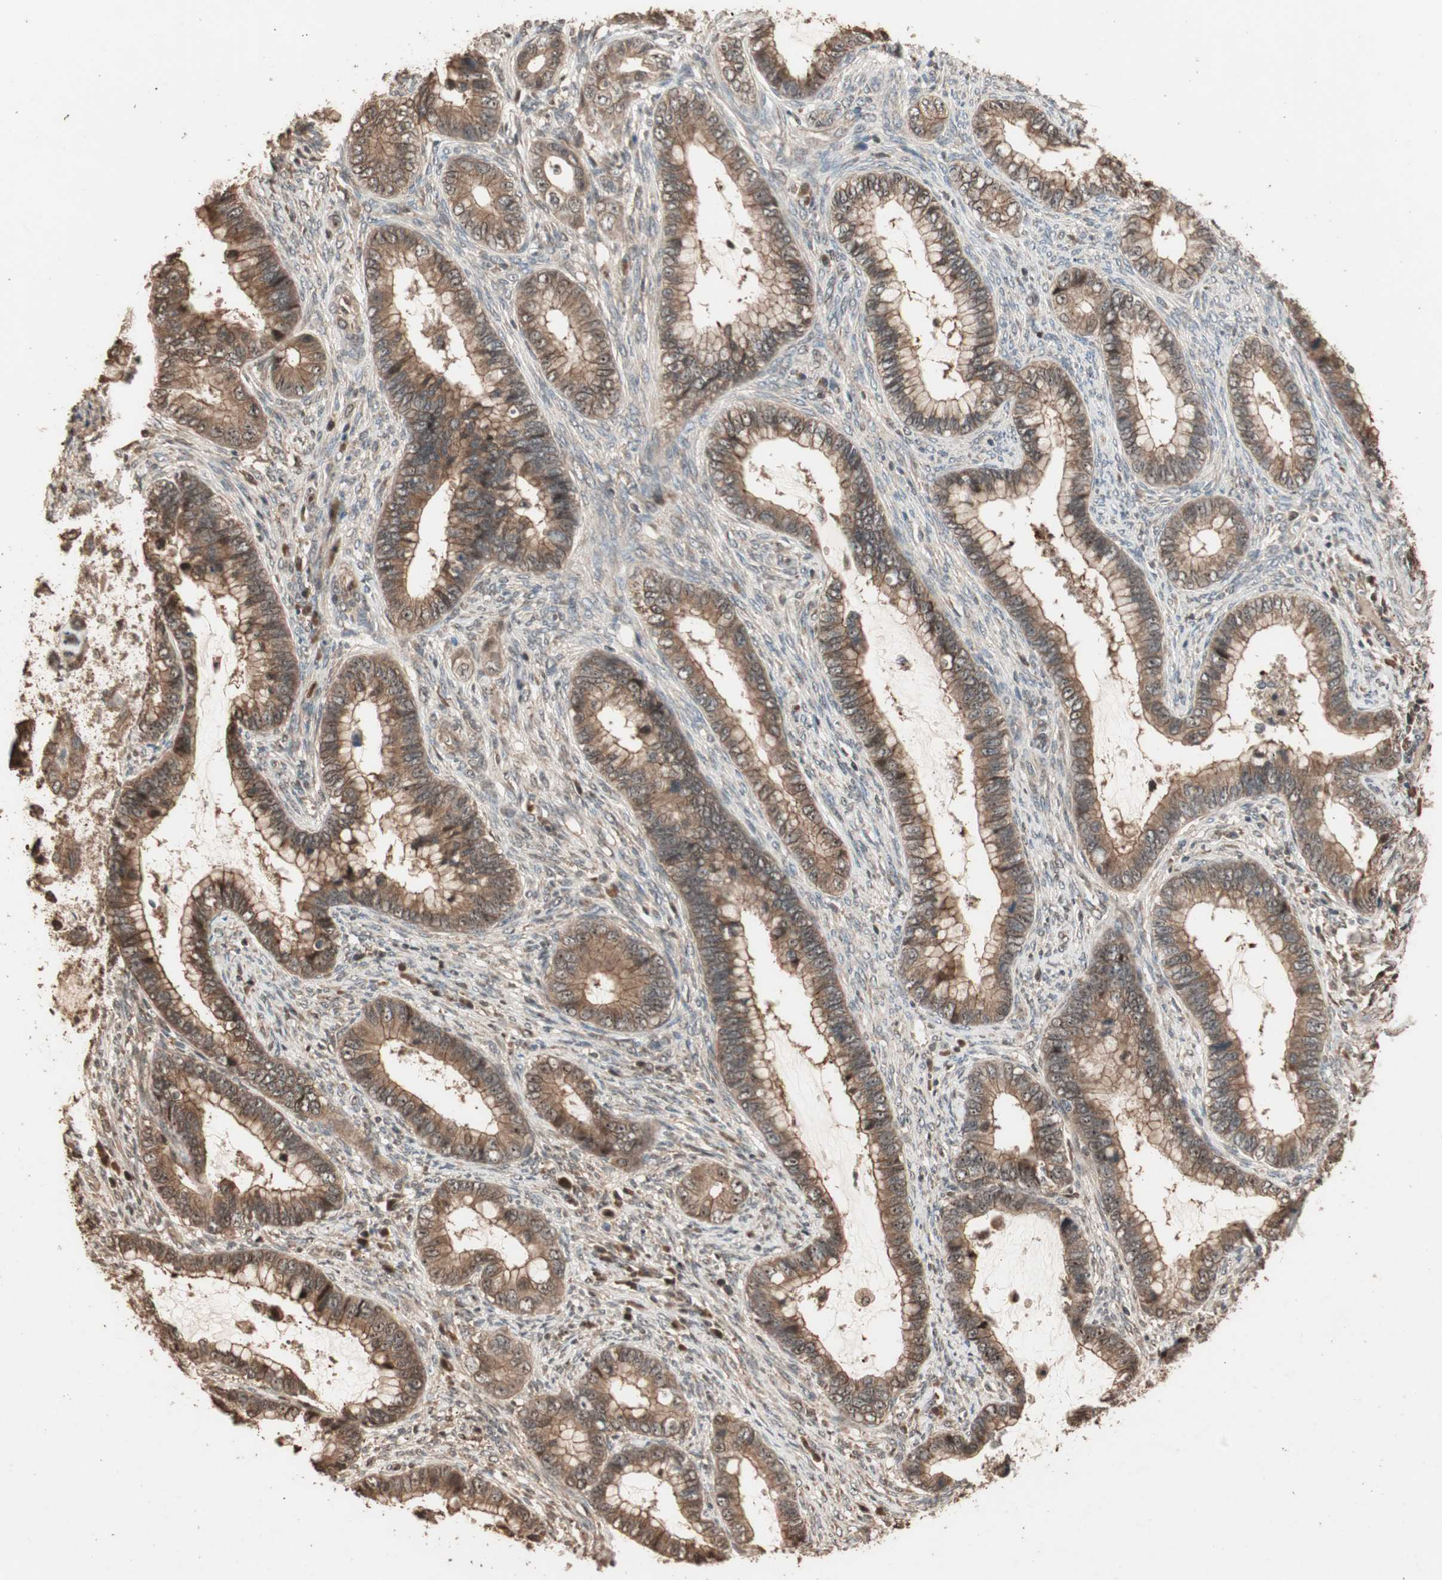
{"staining": {"intensity": "moderate", "quantity": ">75%", "location": "cytoplasmic/membranous"}, "tissue": "cervical cancer", "cell_type": "Tumor cells", "image_type": "cancer", "snomed": [{"axis": "morphology", "description": "Adenocarcinoma, NOS"}, {"axis": "topography", "description": "Cervix"}], "caption": "Immunohistochemical staining of cervical cancer exhibits medium levels of moderate cytoplasmic/membranous protein expression in approximately >75% of tumor cells.", "gene": "USP20", "patient": {"sex": "female", "age": 44}}